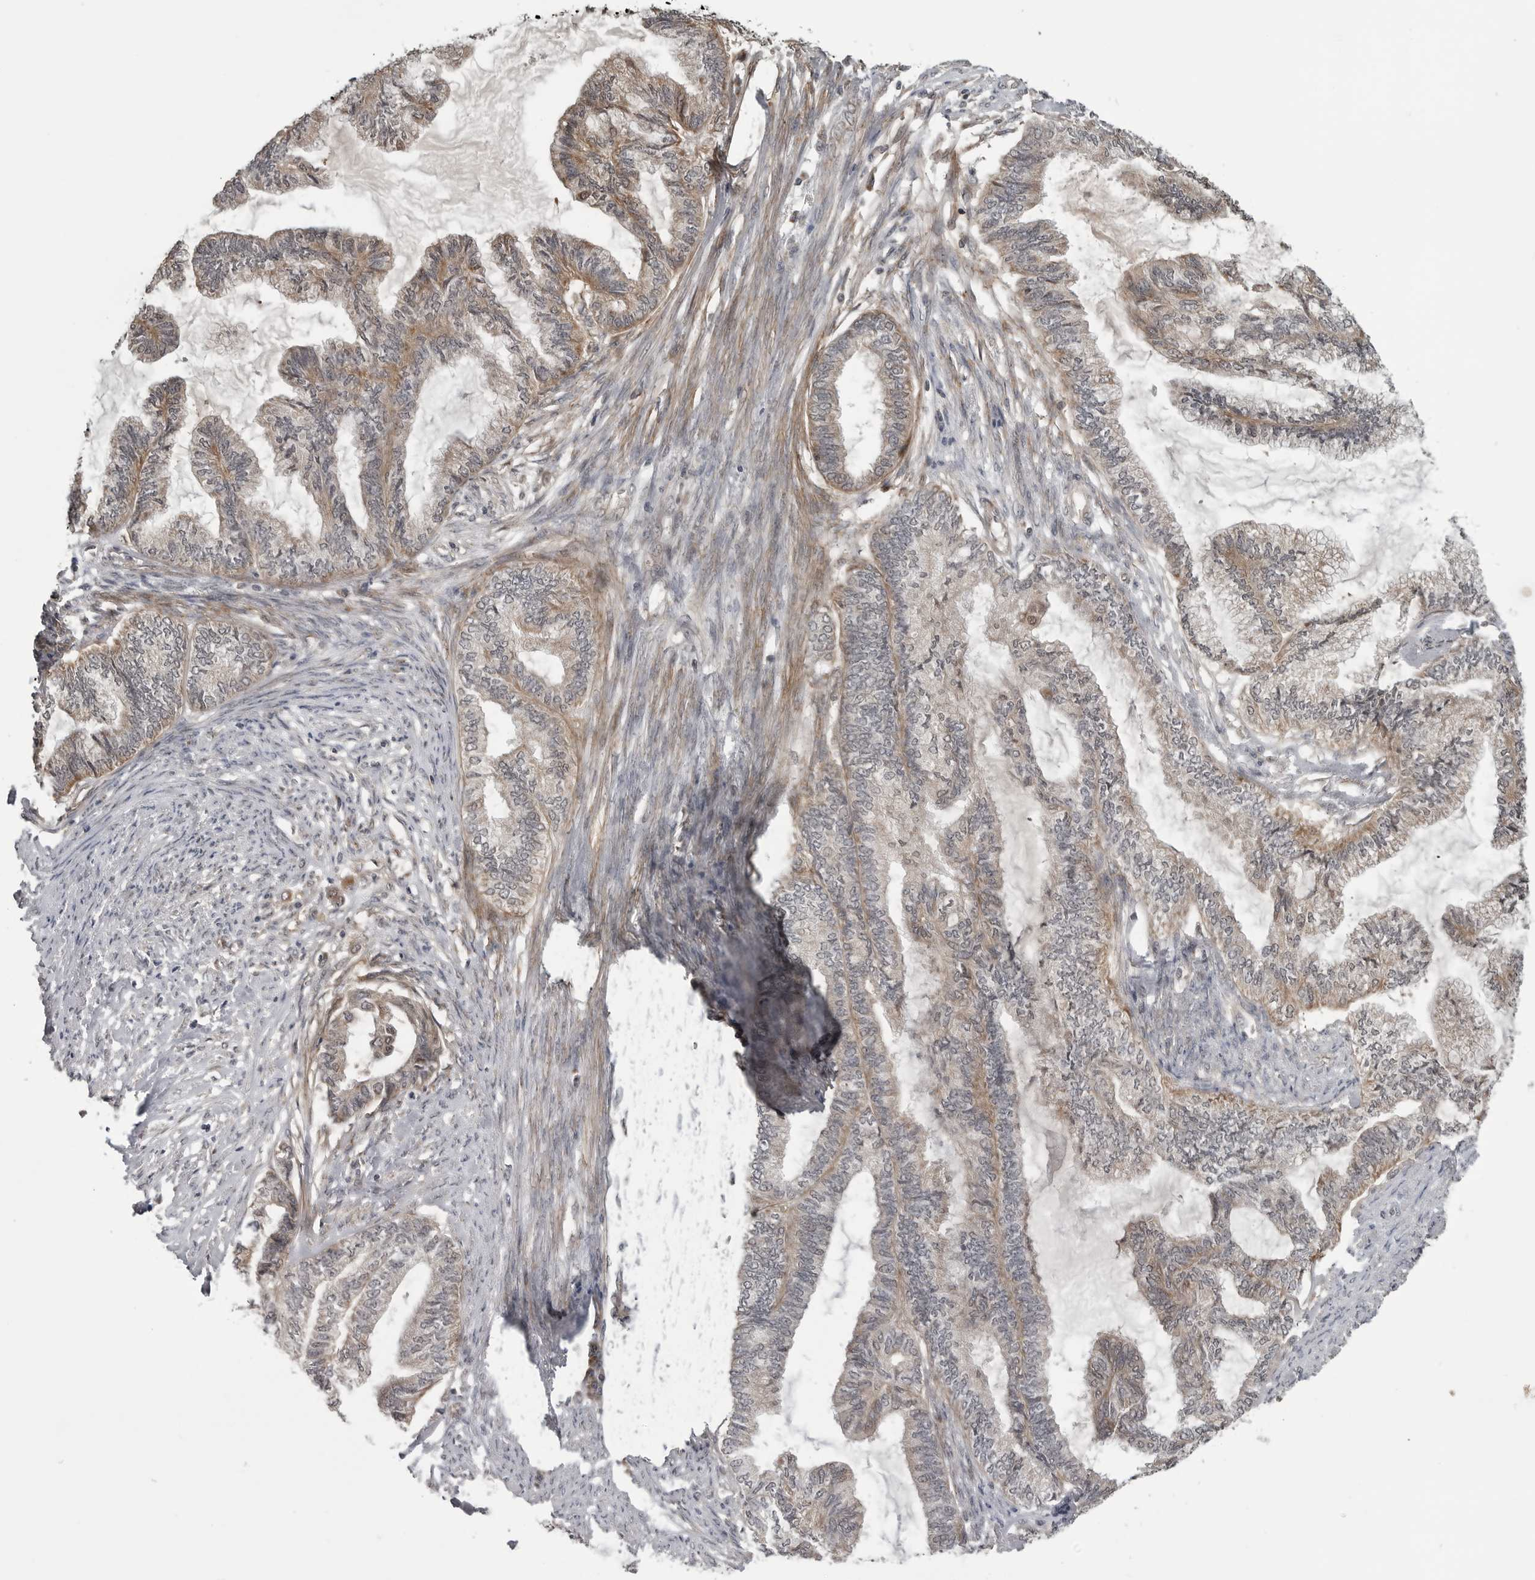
{"staining": {"intensity": "weak", "quantity": "25%-75%", "location": "cytoplasmic/membranous"}, "tissue": "endometrial cancer", "cell_type": "Tumor cells", "image_type": "cancer", "snomed": [{"axis": "morphology", "description": "Adenocarcinoma, NOS"}, {"axis": "topography", "description": "Endometrium"}], "caption": "Protein expression analysis of human endometrial cancer (adenocarcinoma) reveals weak cytoplasmic/membranous positivity in approximately 25%-75% of tumor cells.", "gene": "FAAP100", "patient": {"sex": "female", "age": 86}}